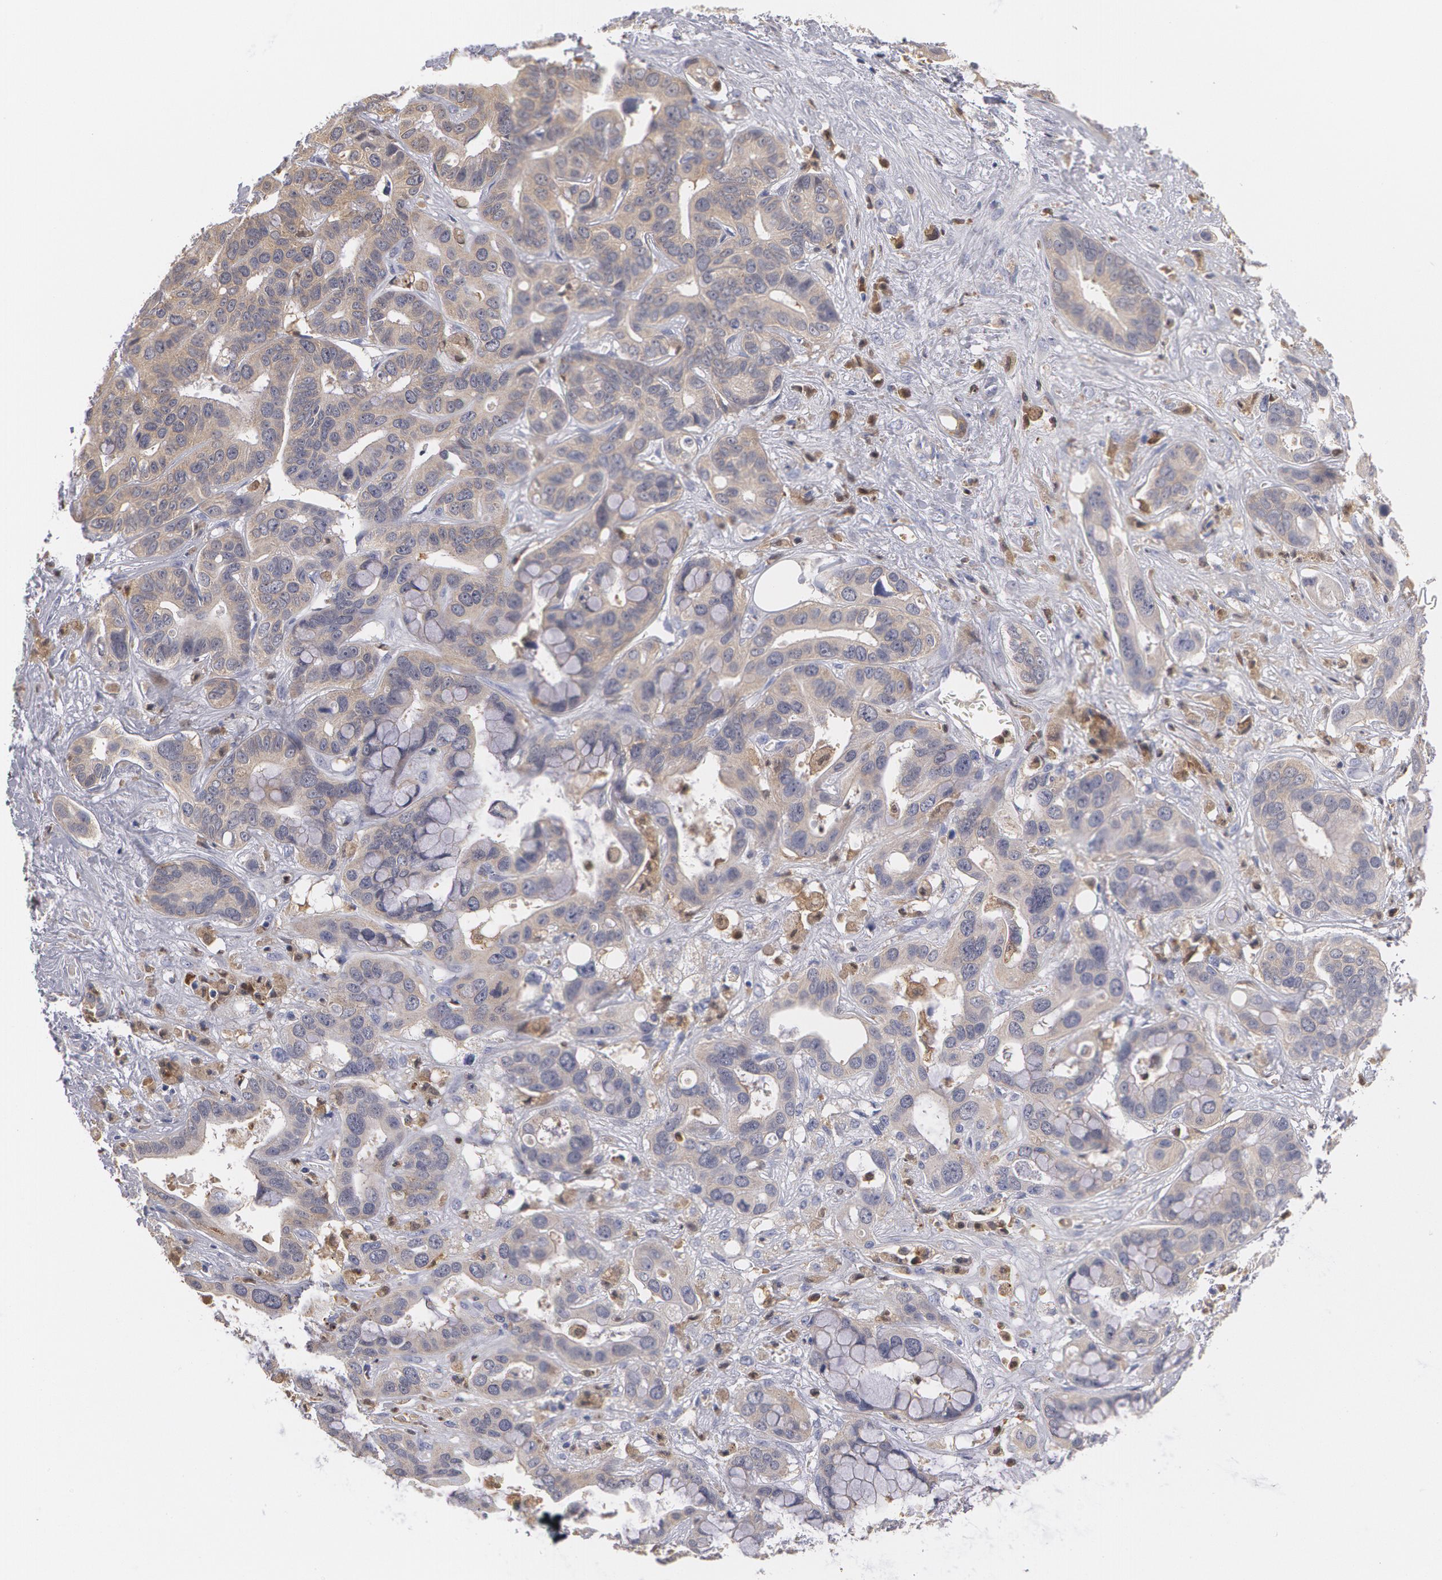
{"staining": {"intensity": "weak", "quantity": ">75%", "location": "cytoplasmic/membranous"}, "tissue": "liver cancer", "cell_type": "Tumor cells", "image_type": "cancer", "snomed": [{"axis": "morphology", "description": "Cholangiocarcinoma"}, {"axis": "topography", "description": "Liver"}], "caption": "Liver cholangiocarcinoma stained with DAB (3,3'-diaminobenzidine) immunohistochemistry (IHC) exhibits low levels of weak cytoplasmic/membranous positivity in about >75% of tumor cells.", "gene": "SYK", "patient": {"sex": "female", "age": 65}}